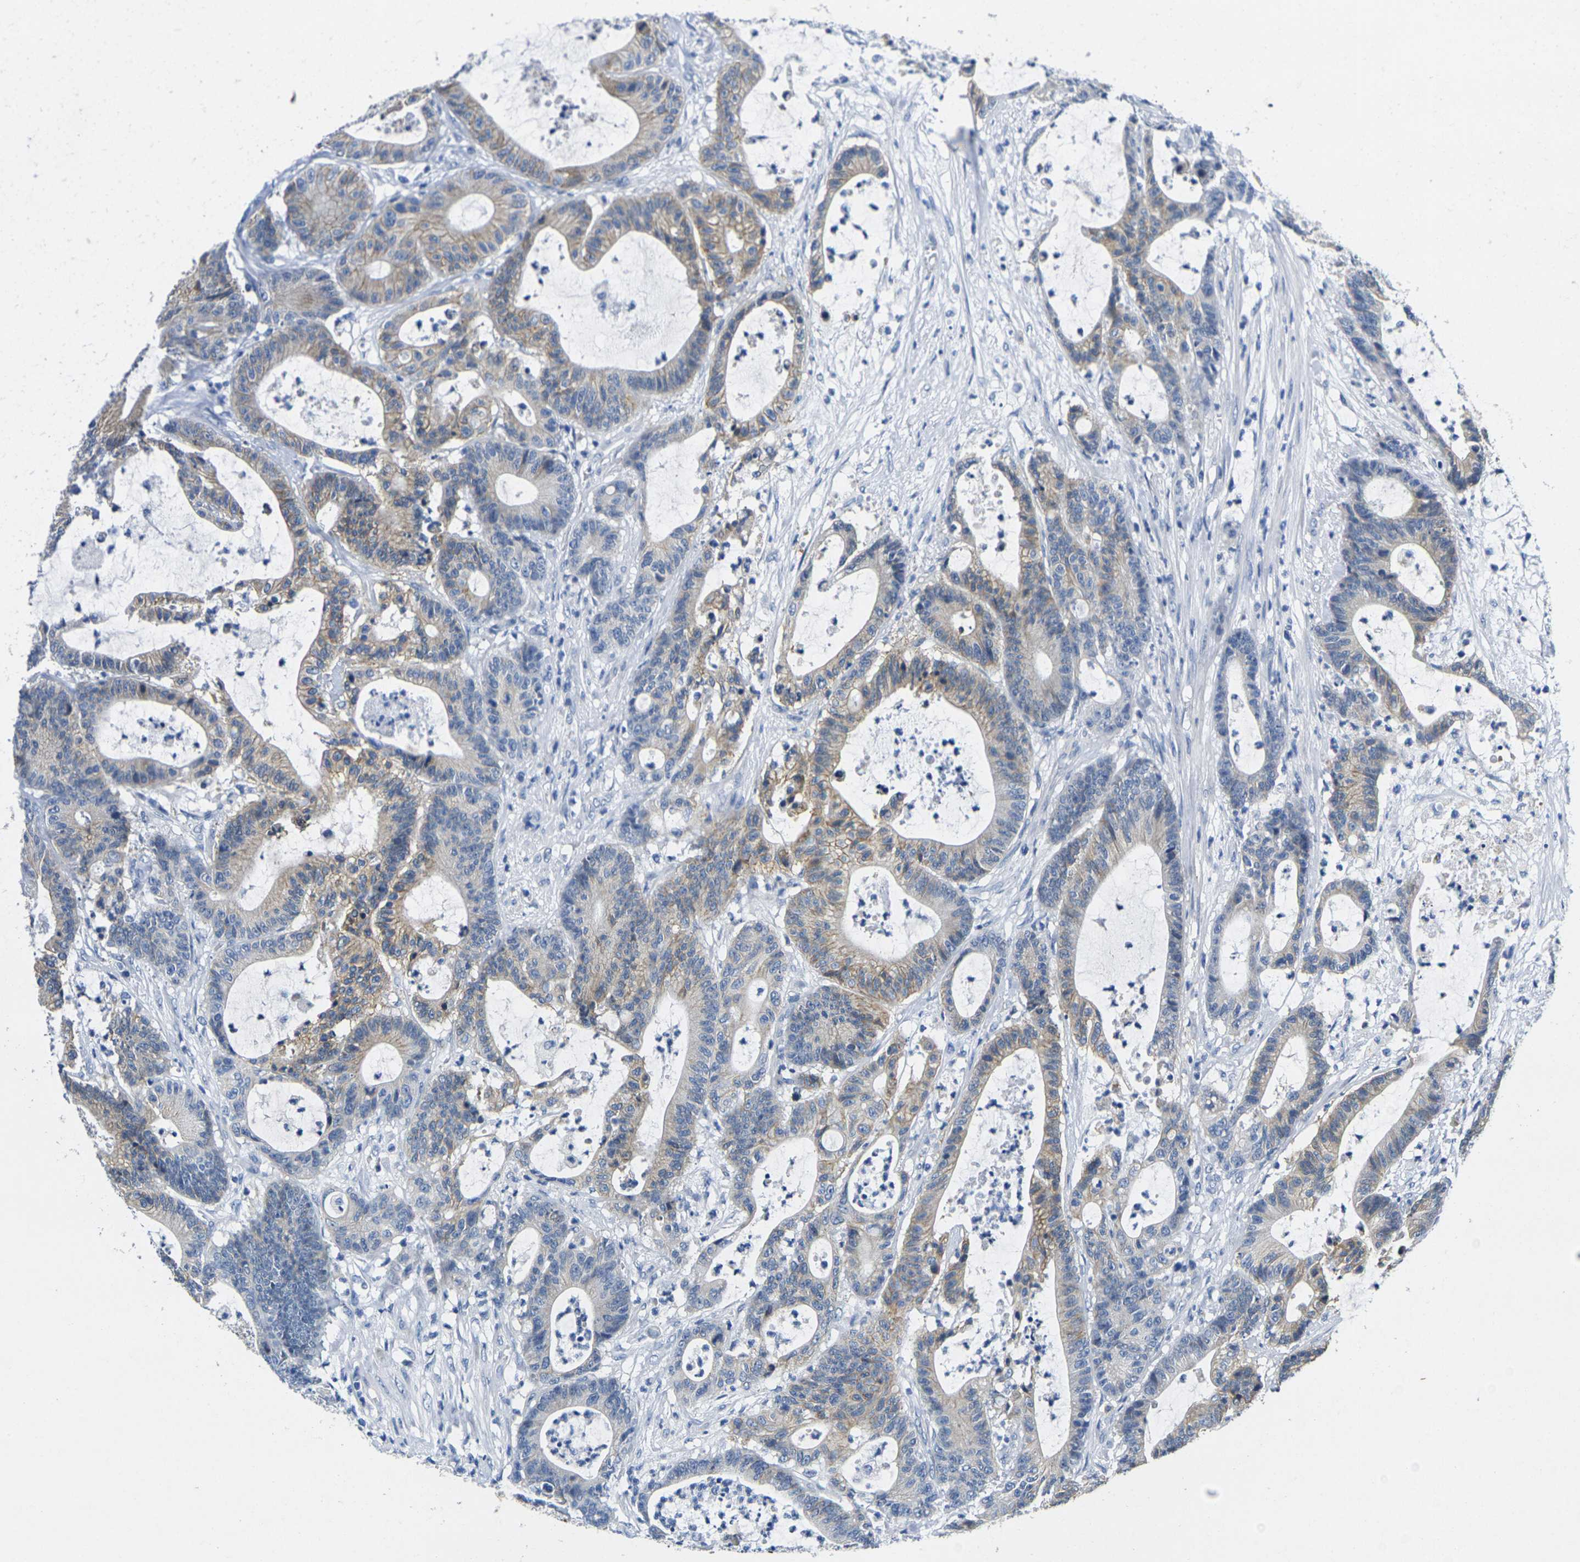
{"staining": {"intensity": "moderate", "quantity": "25%-75%", "location": "cytoplasmic/membranous"}, "tissue": "colorectal cancer", "cell_type": "Tumor cells", "image_type": "cancer", "snomed": [{"axis": "morphology", "description": "Adenocarcinoma, NOS"}, {"axis": "topography", "description": "Colon"}], "caption": "High-power microscopy captured an immunohistochemistry (IHC) histopathology image of colorectal cancer (adenocarcinoma), revealing moderate cytoplasmic/membranous staining in about 25%-75% of tumor cells.", "gene": "NOCT", "patient": {"sex": "female", "age": 84}}